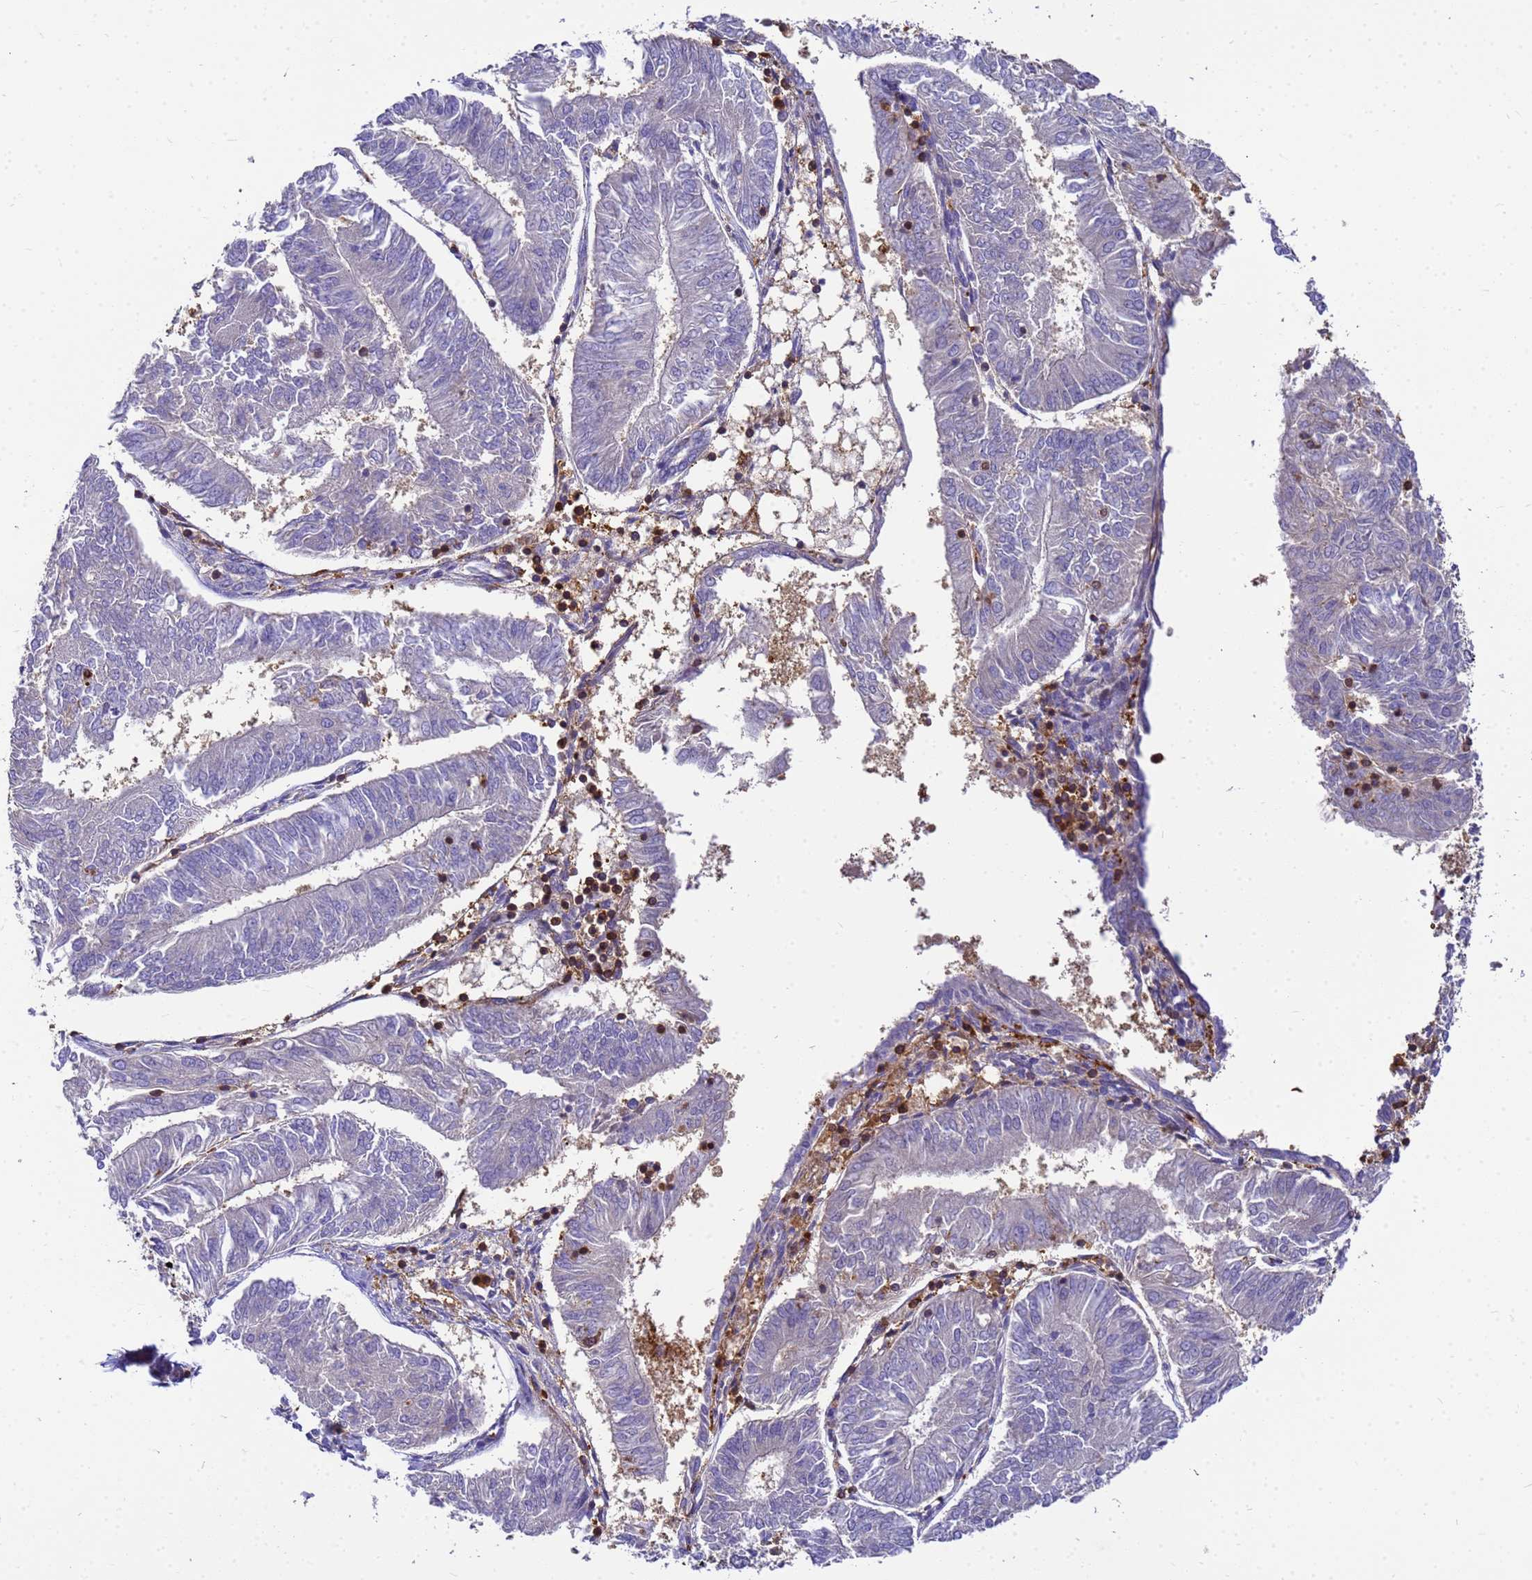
{"staining": {"intensity": "negative", "quantity": "none", "location": "none"}, "tissue": "endometrial cancer", "cell_type": "Tumor cells", "image_type": "cancer", "snomed": [{"axis": "morphology", "description": "Adenocarcinoma, NOS"}, {"axis": "topography", "description": "Endometrium"}], "caption": "Histopathology image shows no protein staining in tumor cells of endometrial cancer tissue.", "gene": "ZNF235", "patient": {"sex": "female", "age": 58}}